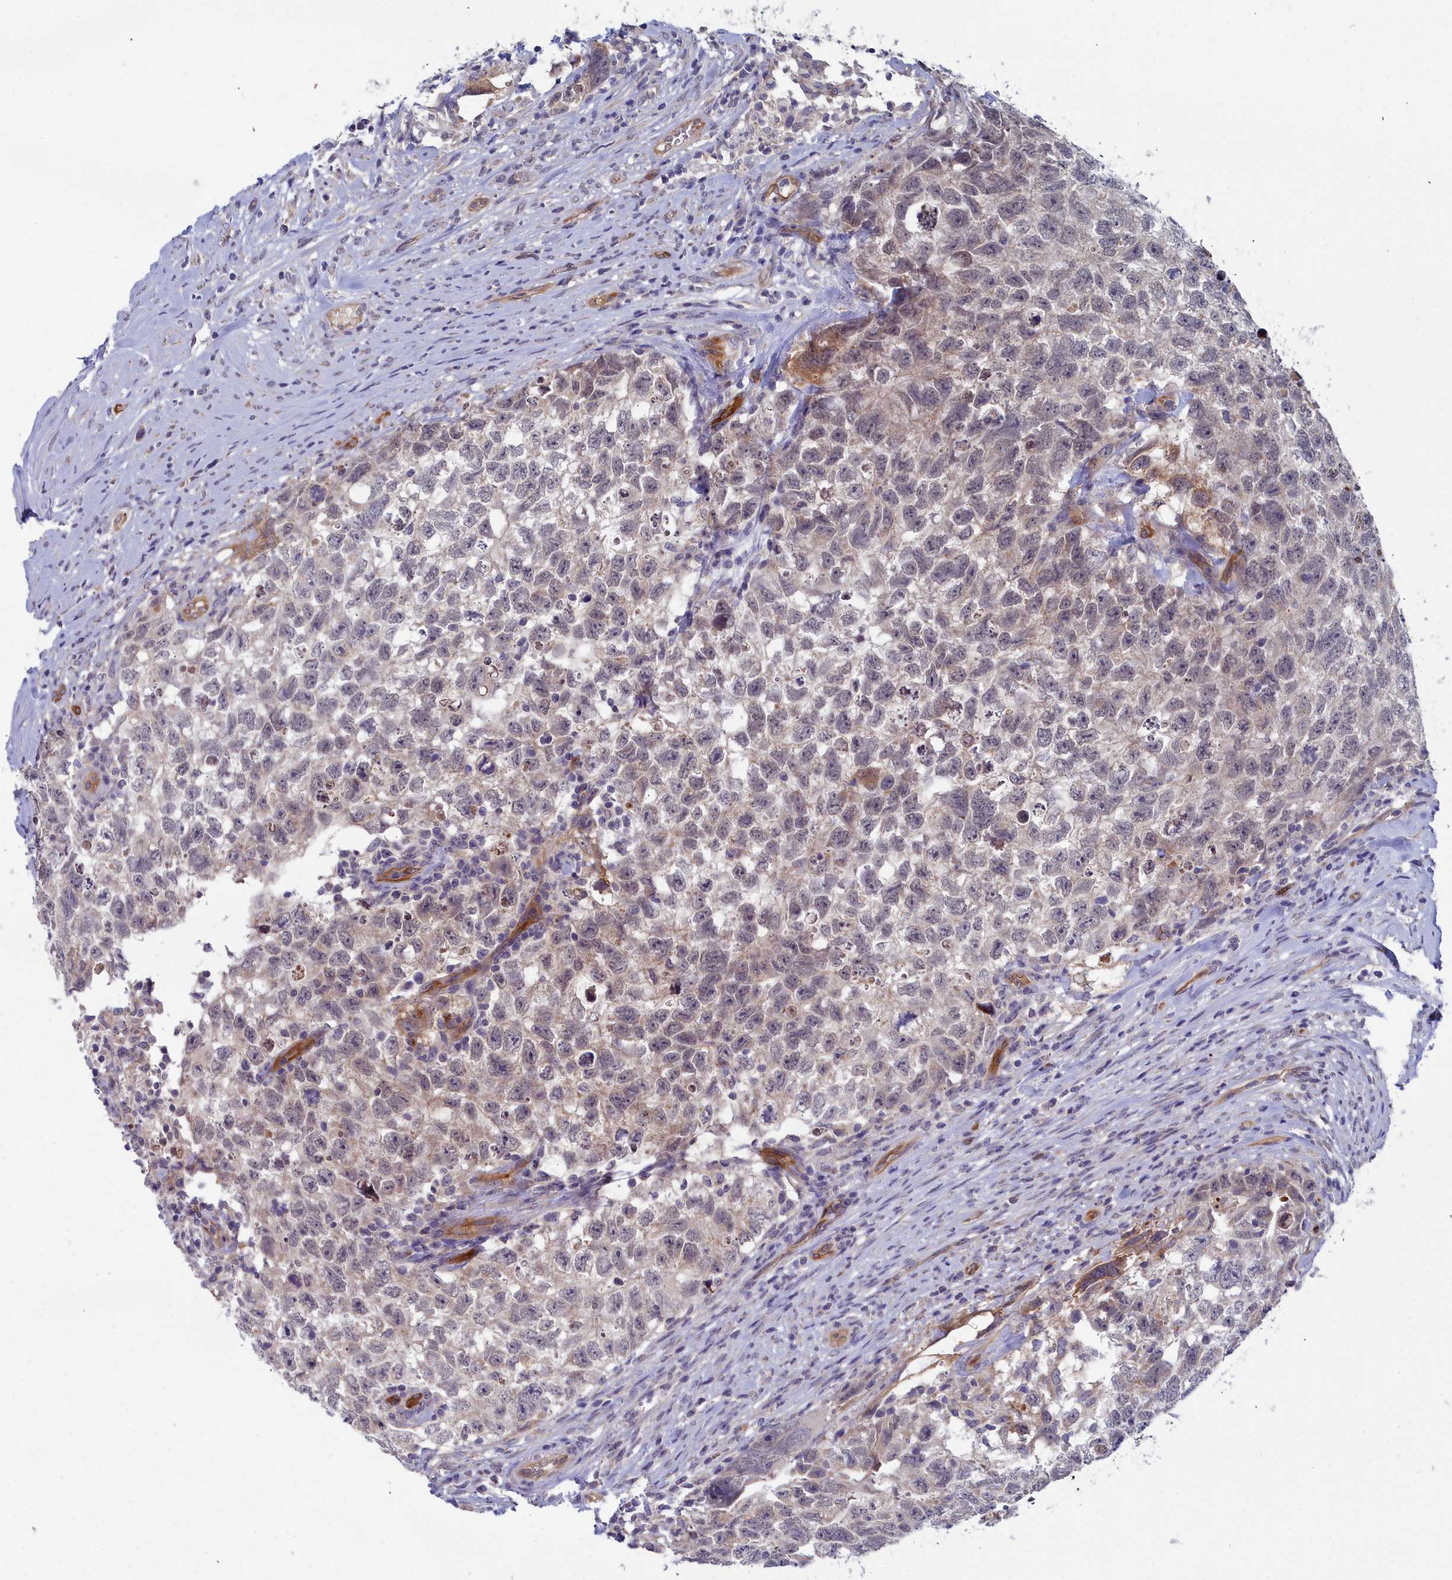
{"staining": {"intensity": "negative", "quantity": "none", "location": "none"}, "tissue": "testis cancer", "cell_type": "Tumor cells", "image_type": "cancer", "snomed": [{"axis": "morphology", "description": "Seminoma, NOS"}, {"axis": "morphology", "description": "Carcinoma, Embryonal, NOS"}, {"axis": "topography", "description": "Testis"}], "caption": "The immunohistochemistry (IHC) image has no significant positivity in tumor cells of embryonal carcinoma (testis) tissue.", "gene": "RDX", "patient": {"sex": "male", "age": 29}}